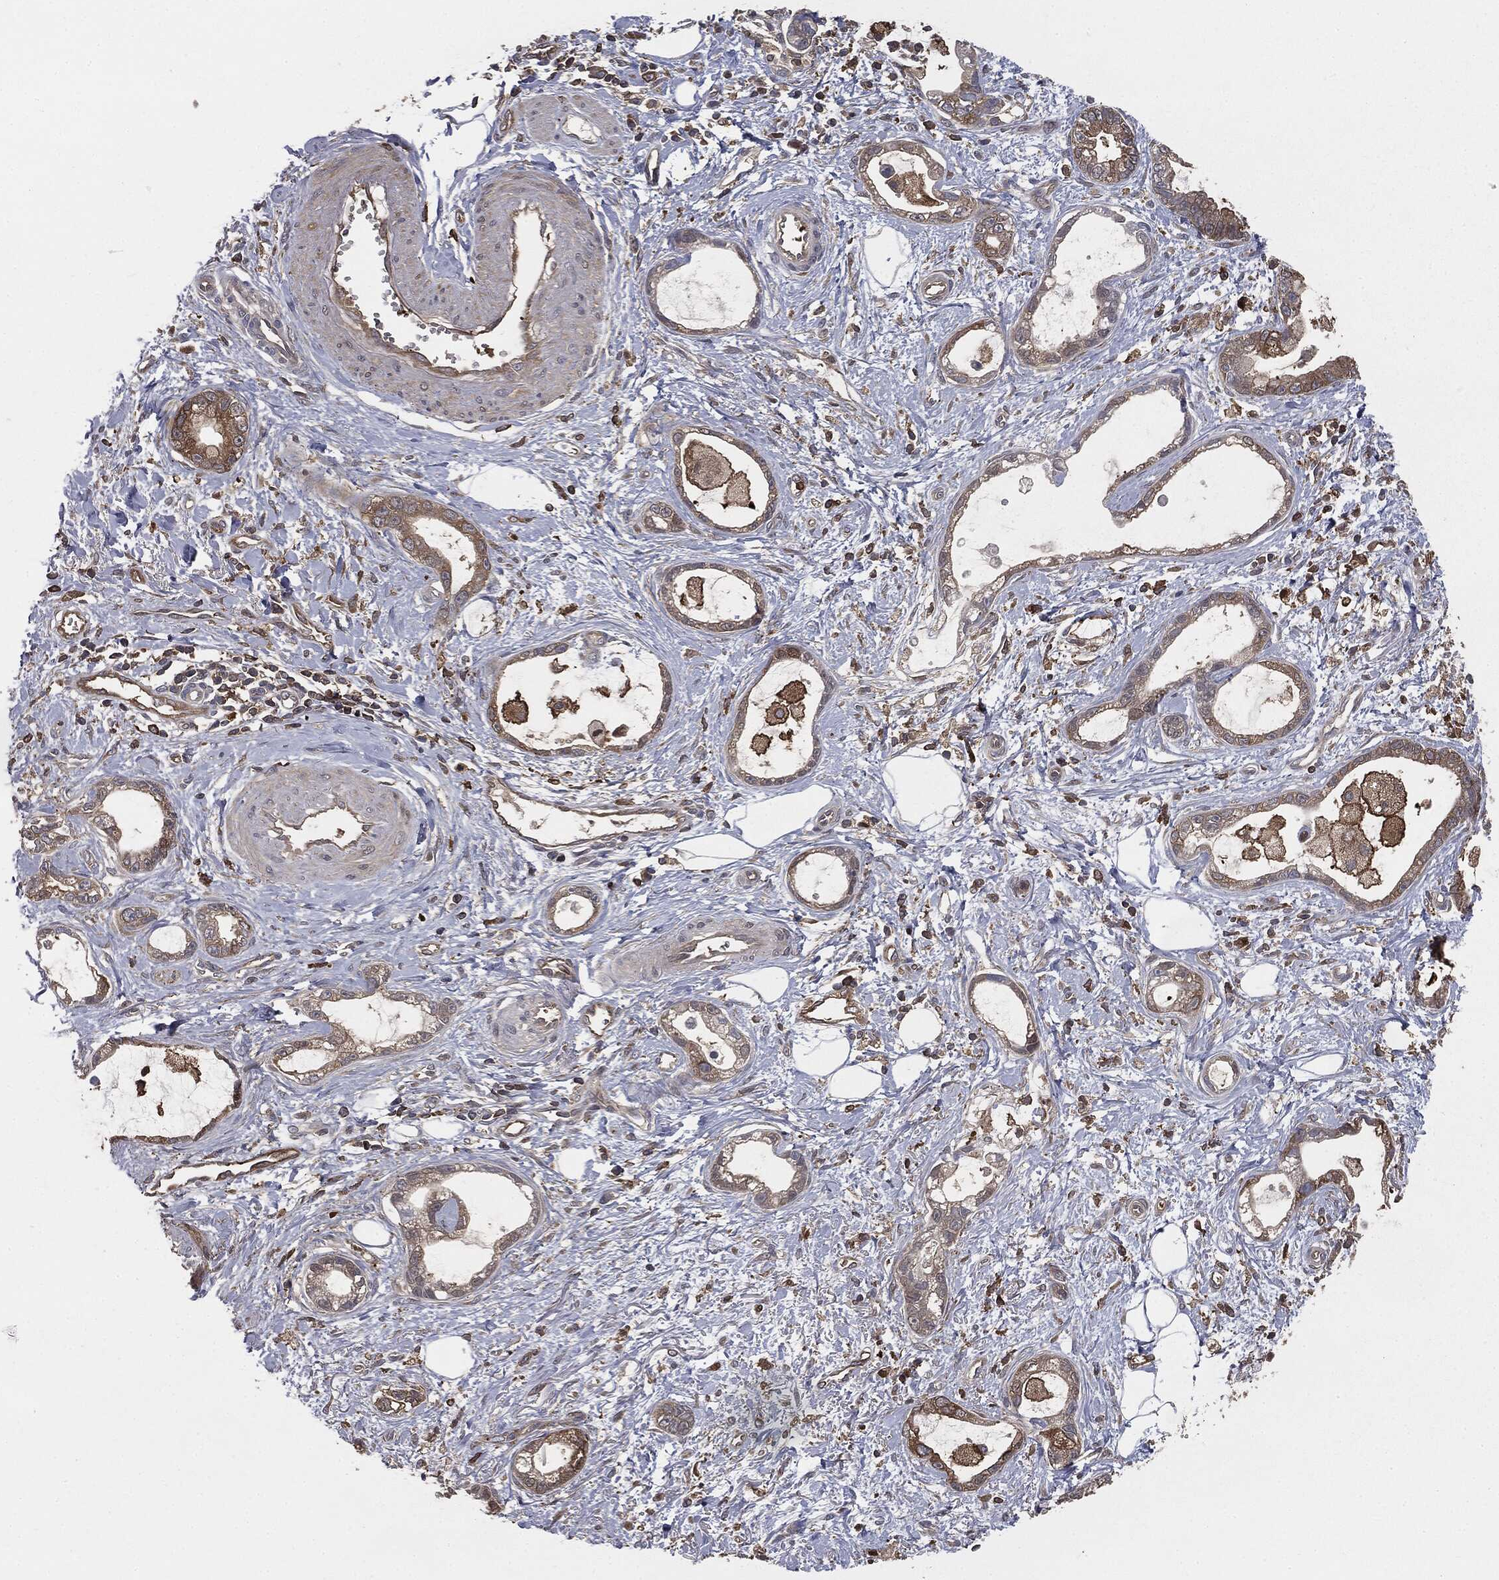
{"staining": {"intensity": "moderate", "quantity": "25%-75%", "location": "cytoplasmic/membranous"}, "tissue": "stomach cancer", "cell_type": "Tumor cells", "image_type": "cancer", "snomed": [{"axis": "morphology", "description": "Adenocarcinoma, NOS"}, {"axis": "topography", "description": "Stomach"}], "caption": "IHC histopathology image of stomach adenocarcinoma stained for a protein (brown), which displays medium levels of moderate cytoplasmic/membranous staining in approximately 25%-75% of tumor cells.", "gene": "GNB5", "patient": {"sex": "male", "age": 55}}